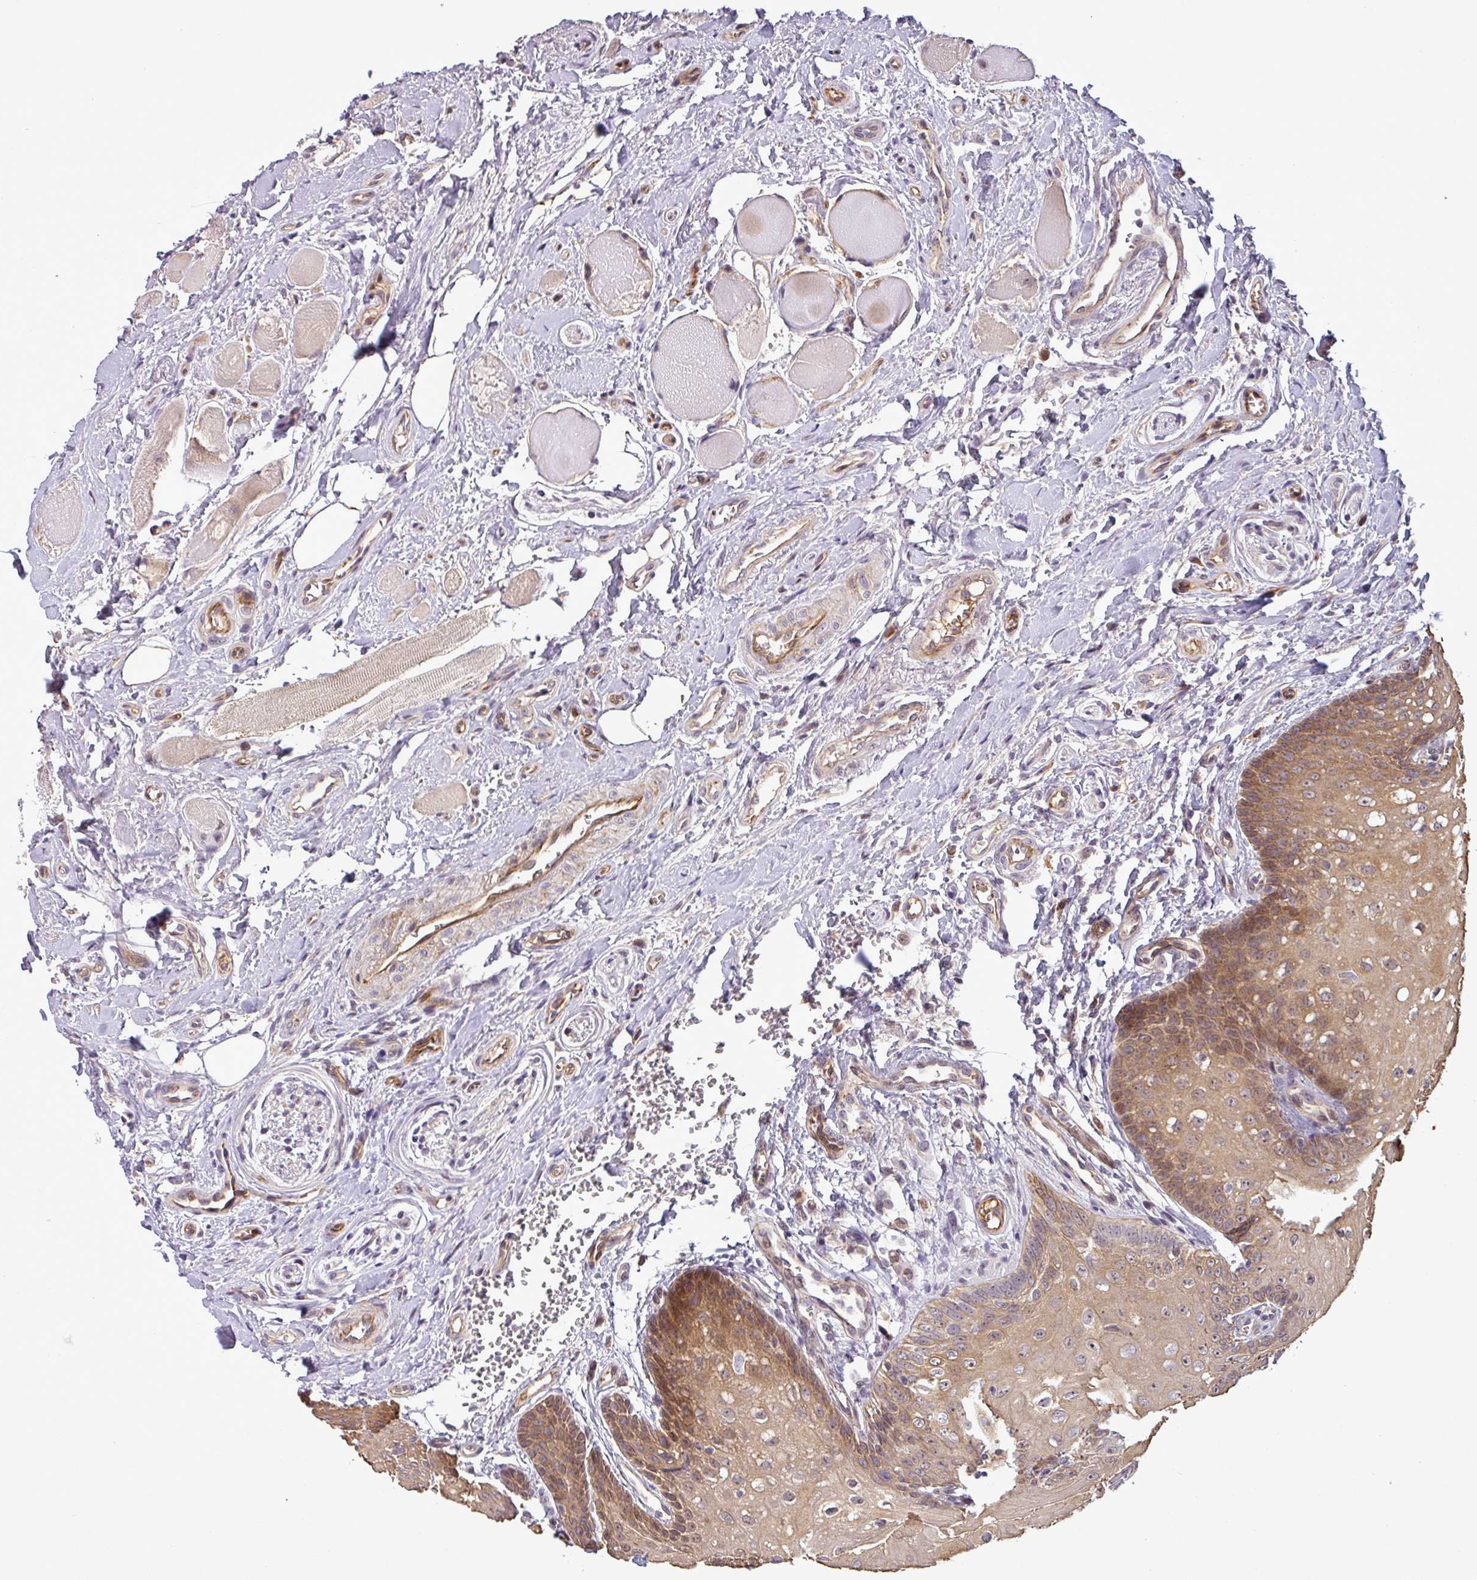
{"staining": {"intensity": "moderate", "quantity": ">75%", "location": "cytoplasmic/membranous,nuclear"}, "tissue": "oral mucosa", "cell_type": "Squamous epithelial cells", "image_type": "normal", "snomed": [{"axis": "morphology", "description": "Normal tissue, NOS"}, {"axis": "morphology", "description": "Squamous cell carcinoma, NOS"}, {"axis": "topography", "description": "Oral tissue"}, {"axis": "topography", "description": "Tounge, NOS"}, {"axis": "topography", "description": "Head-Neck"}], "caption": "An immunohistochemistry photomicrograph of benign tissue is shown. Protein staining in brown highlights moderate cytoplasmic/membranous,nuclear positivity in oral mucosa within squamous epithelial cells. The protein is shown in brown color, while the nuclei are stained blue.", "gene": "PCDH1", "patient": {"sex": "male", "age": 79}}